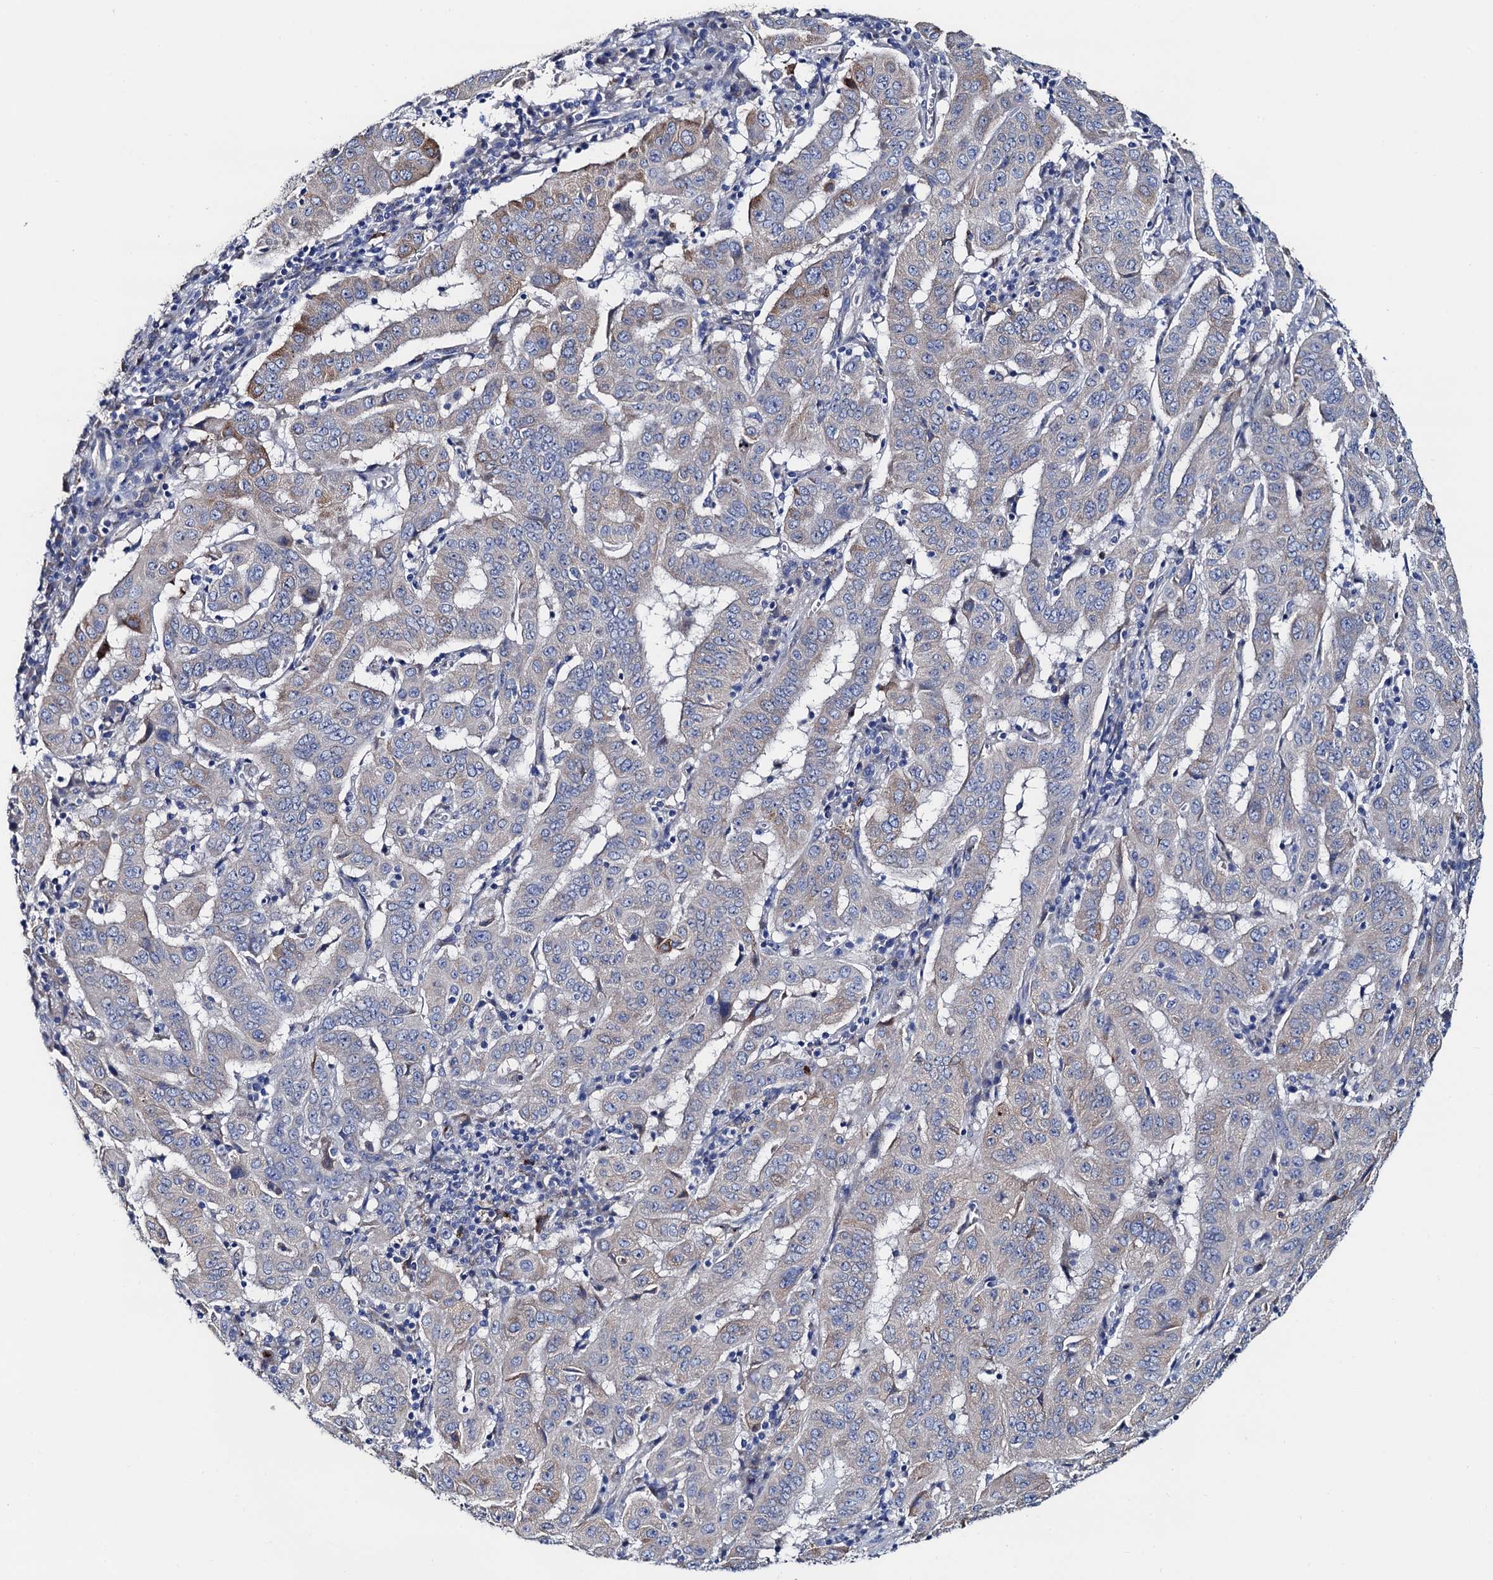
{"staining": {"intensity": "negative", "quantity": "none", "location": "none"}, "tissue": "pancreatic cancer", "cell_type": "Tumor cells", "image_type": "cancer", "snomed": [{"axis": "morphology", "description": "Adenocarcinoma, NOS"}, {"axis": "topography", "description": "Pancreas"}], "caption": "This histopathology image is of pancreatic cancer stained with IHC to label a protein in brown with the nuclei are counter-stained blue. There is no positivity in tumor cells.", "gene": "FREM3", "patient": {"sex": "male", "age": 63}}